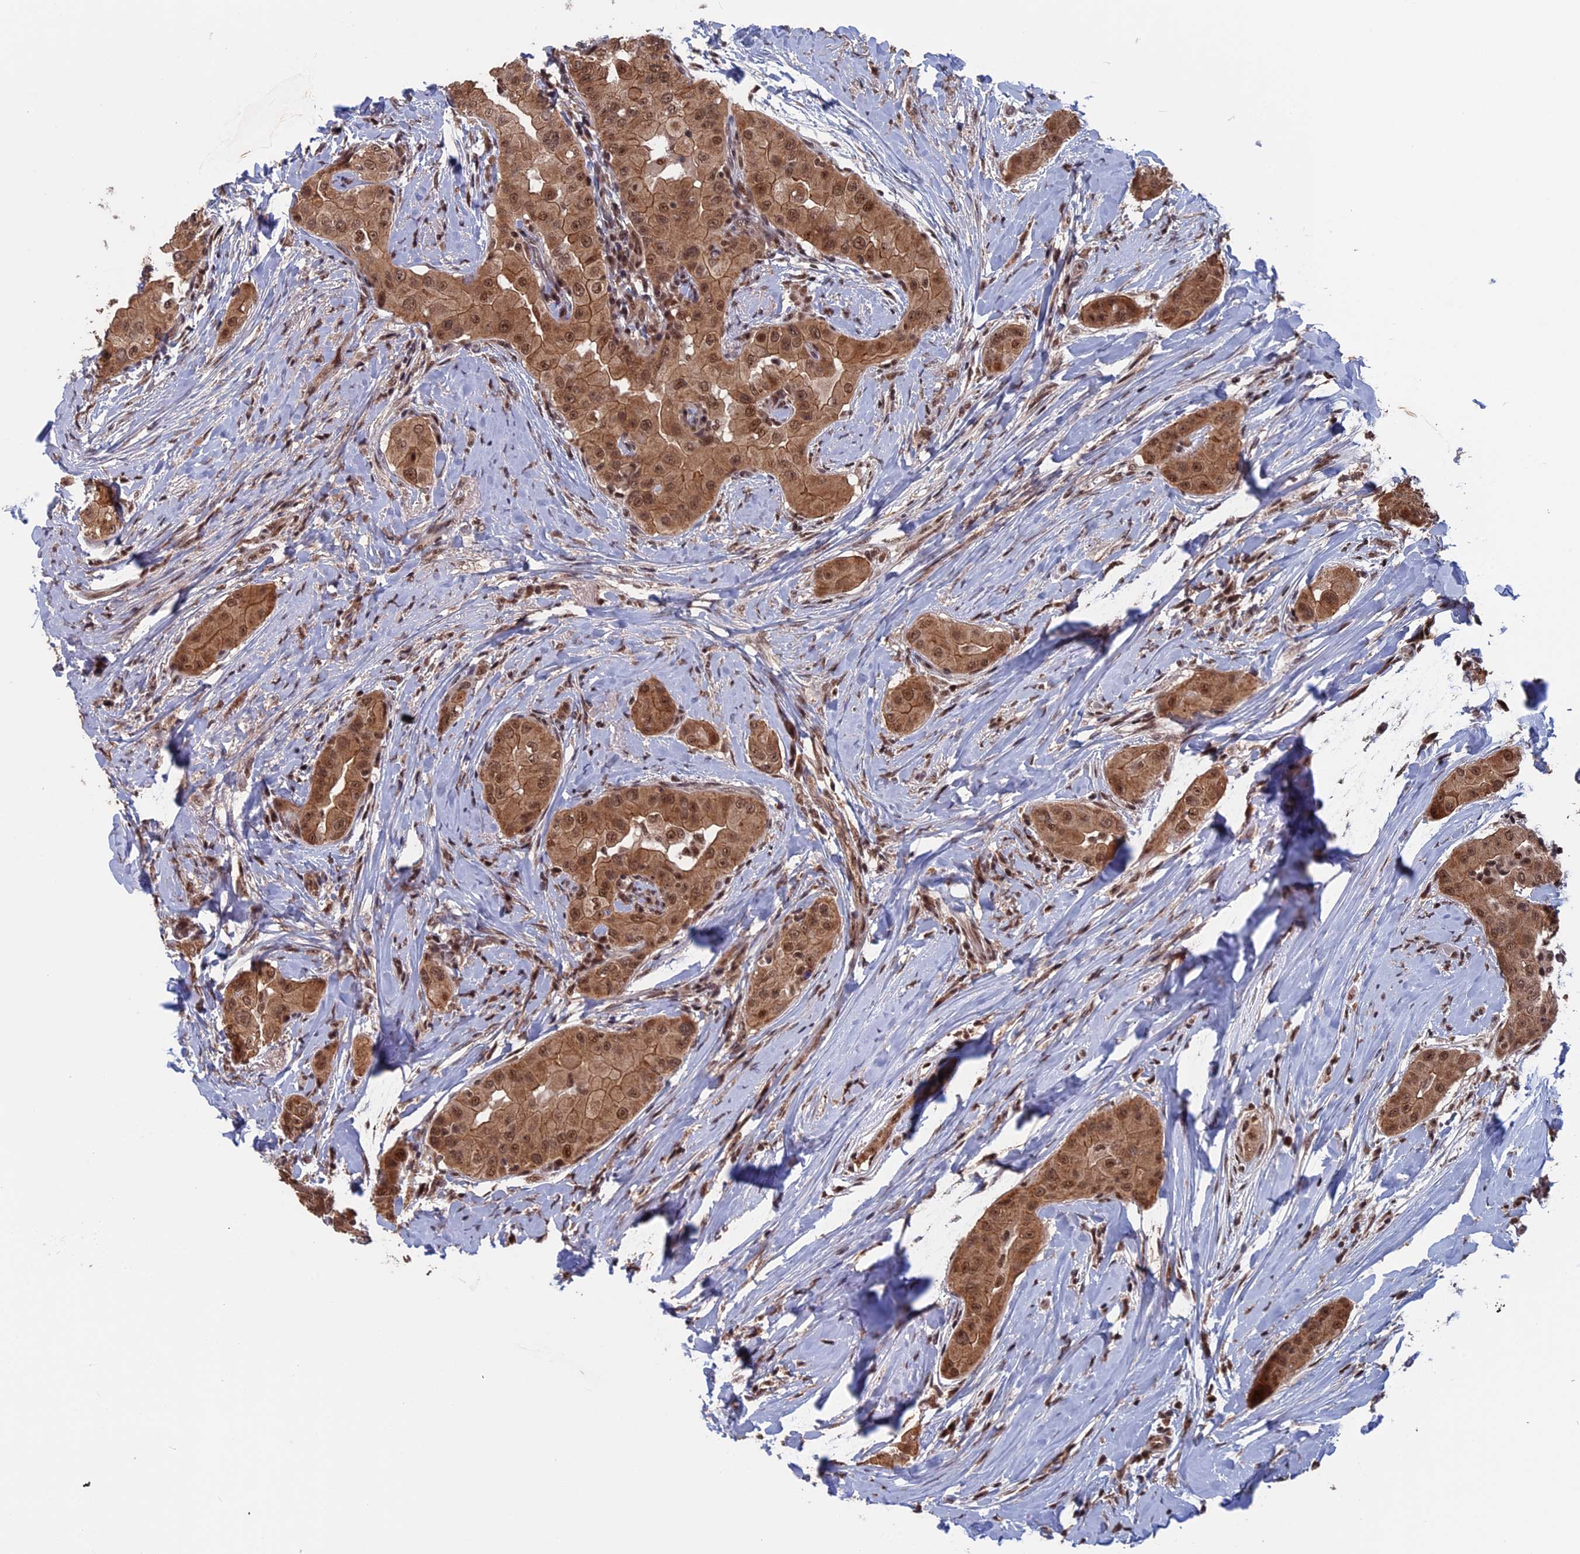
{"staining": {"intensity": "moderate", "quantity": ">75%", "location": "cytoplasmic/membranous,nuclear"}, "tissue": "thyroid cancer", "cell_type": "Tumor cells", "image_type": "cancer", "snomed": [{"axis": "morphology", "description": "Papillary adenocarcinoma, NOS"}, {"axis": "topography", "description": "Thyroid gland"}], "caption": "A brown stain highlights moderate cytoplasmic/membranous and nuclear positivity of a protein in thyroid cancer (papillary adenocarcinoma) tumor cells. Immunohistochemistry (ihc) stains the protein of interest in brown and the nuclei are stained blue.", "gene": "CACTIN", "patient": {"sex": "male", "age": 33}}